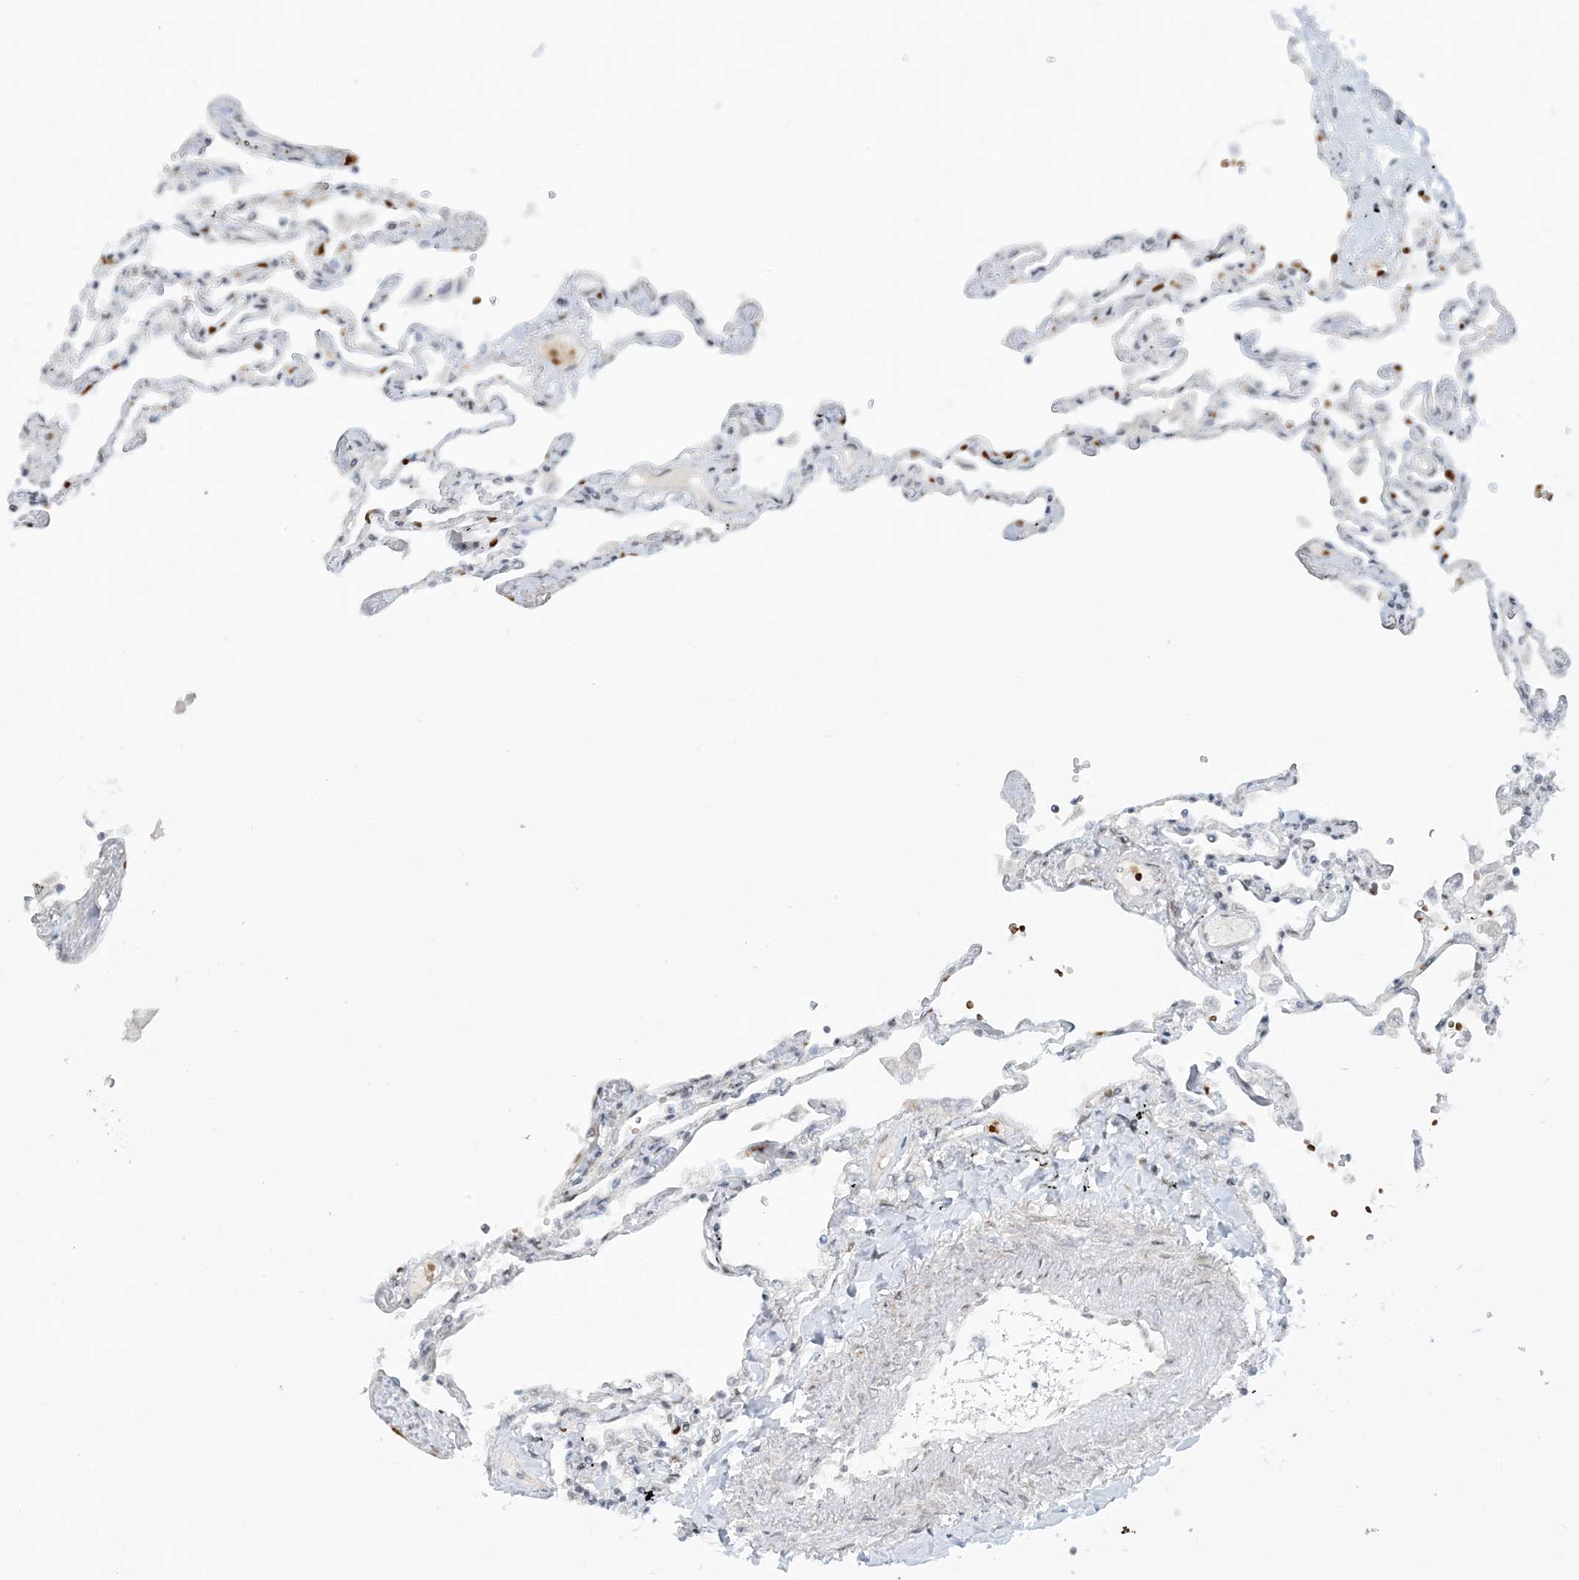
{"staining": {"intensity": "moderate", "quantity": "<25%", "location": "nuclear"}, "tissue": "lung", "cell_type": "Alveolar cells", "image_type": "normal", "snomed": [{"axis": "morphology", "description": "Normal tissue, NOS"}, {"axis": "topography", "description": "Lung"}], "caption": "Protein expression analysis of benign lung displays moderate nuclear expression in approximately <25% of alveolar cells. (DAB (3,3'-diaminobenzidine) IHC with brightfield microscopy, high magnification).", "gene": "ECT2L", "patient": {"sex": "female", "age": 67}}